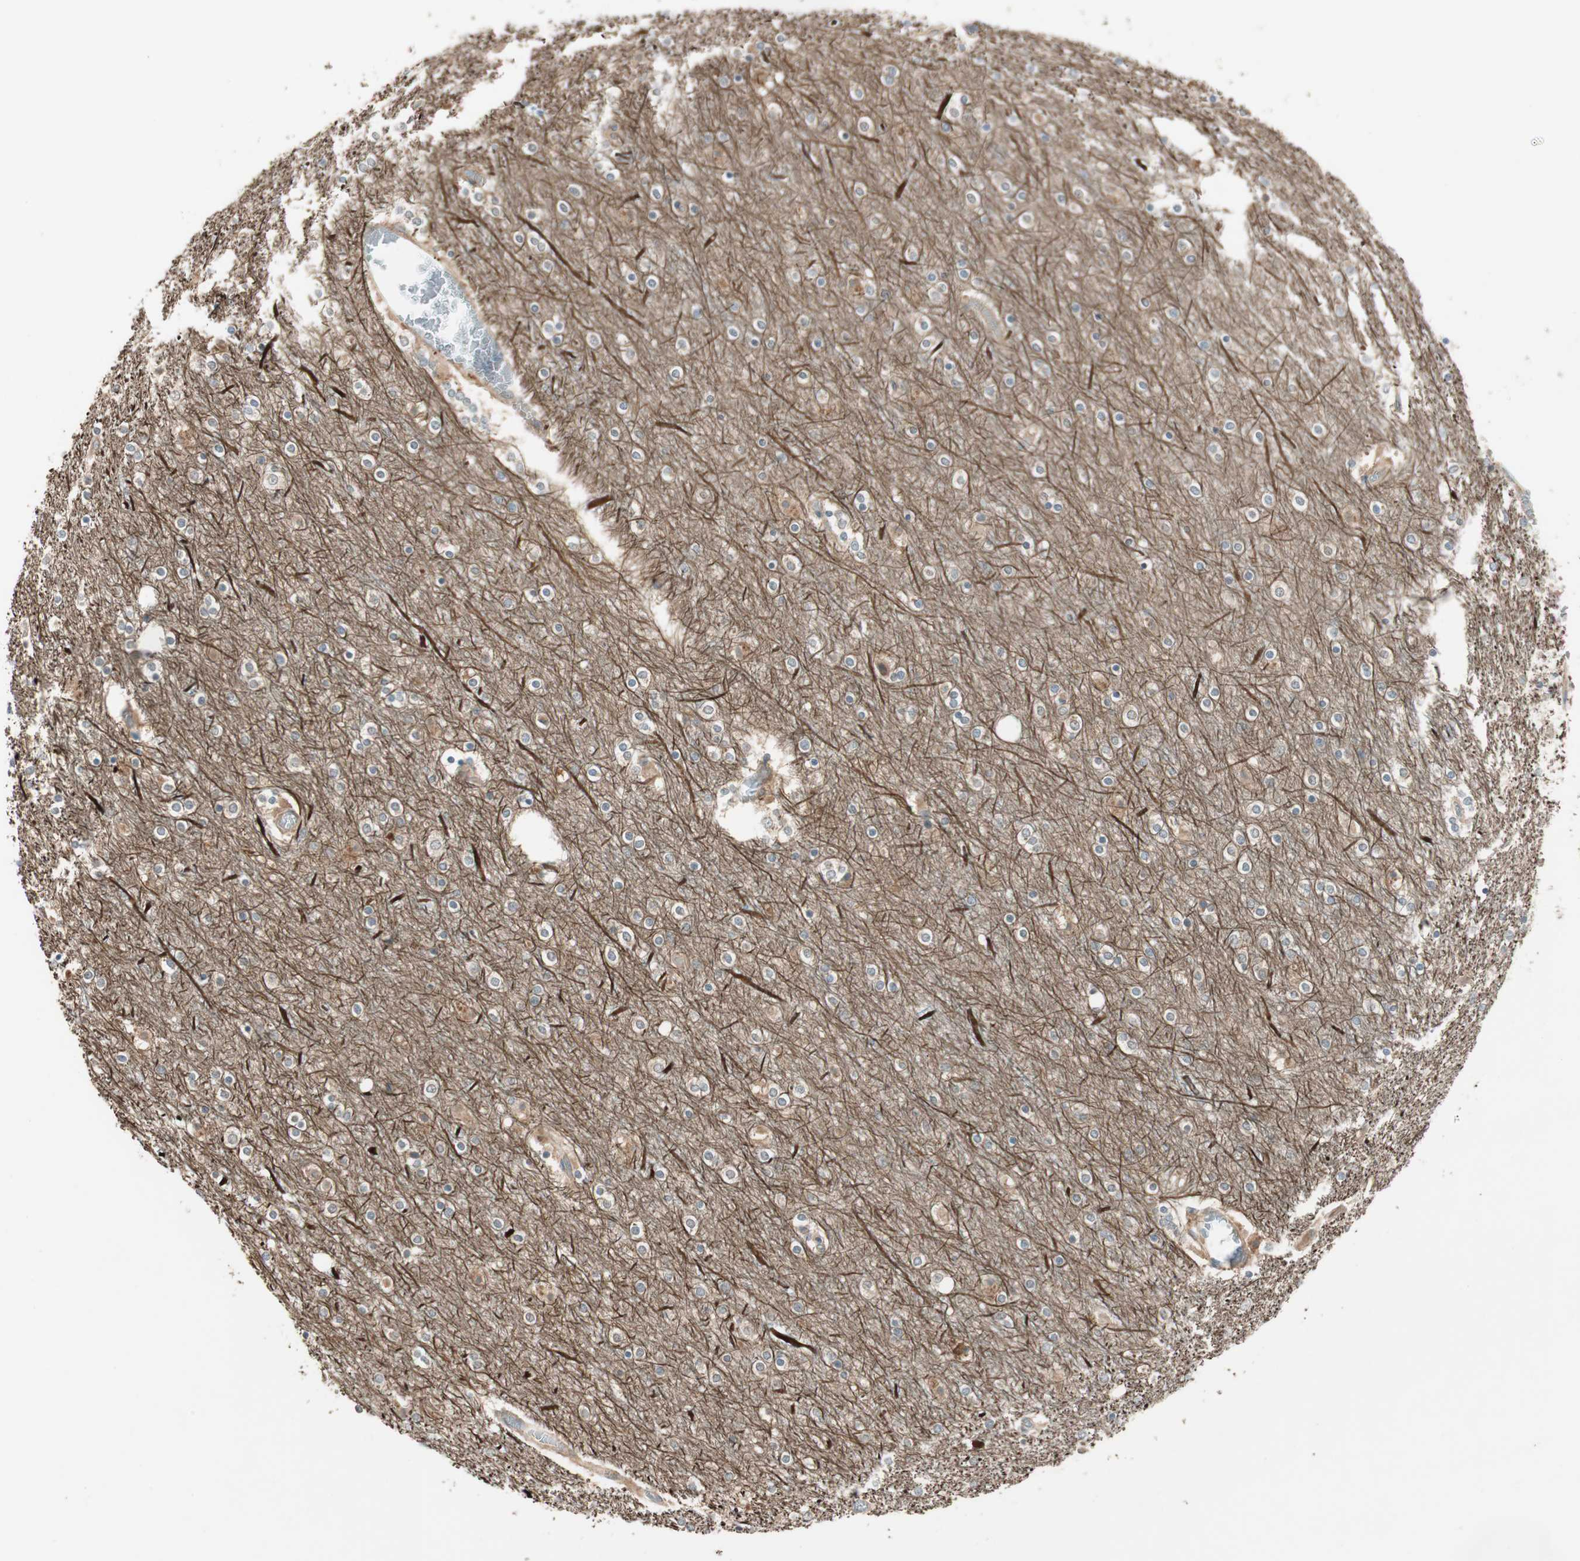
{"staining": {"intensity": "negative", "quantity": "none", "location": "none"}, "tissue": "cerebral cortex", "cell_type": "Endothelial cells", "image_type": "normal", "snomed": [{"axis": "morphology", "description": "Normal tissue, NOS"}, {"axis": "topography", "description": "Cerebral cortex"}], "caption": "This photomicrograph is of normal cerebral cortex stained with immunohistochemistry (IHC) to label a protein in brown with the nuclei are counter-stained blue. There is no positivity in endothelial cells.", "gene": "NCLN", "patient": {"sex": "female", "age": 54}}